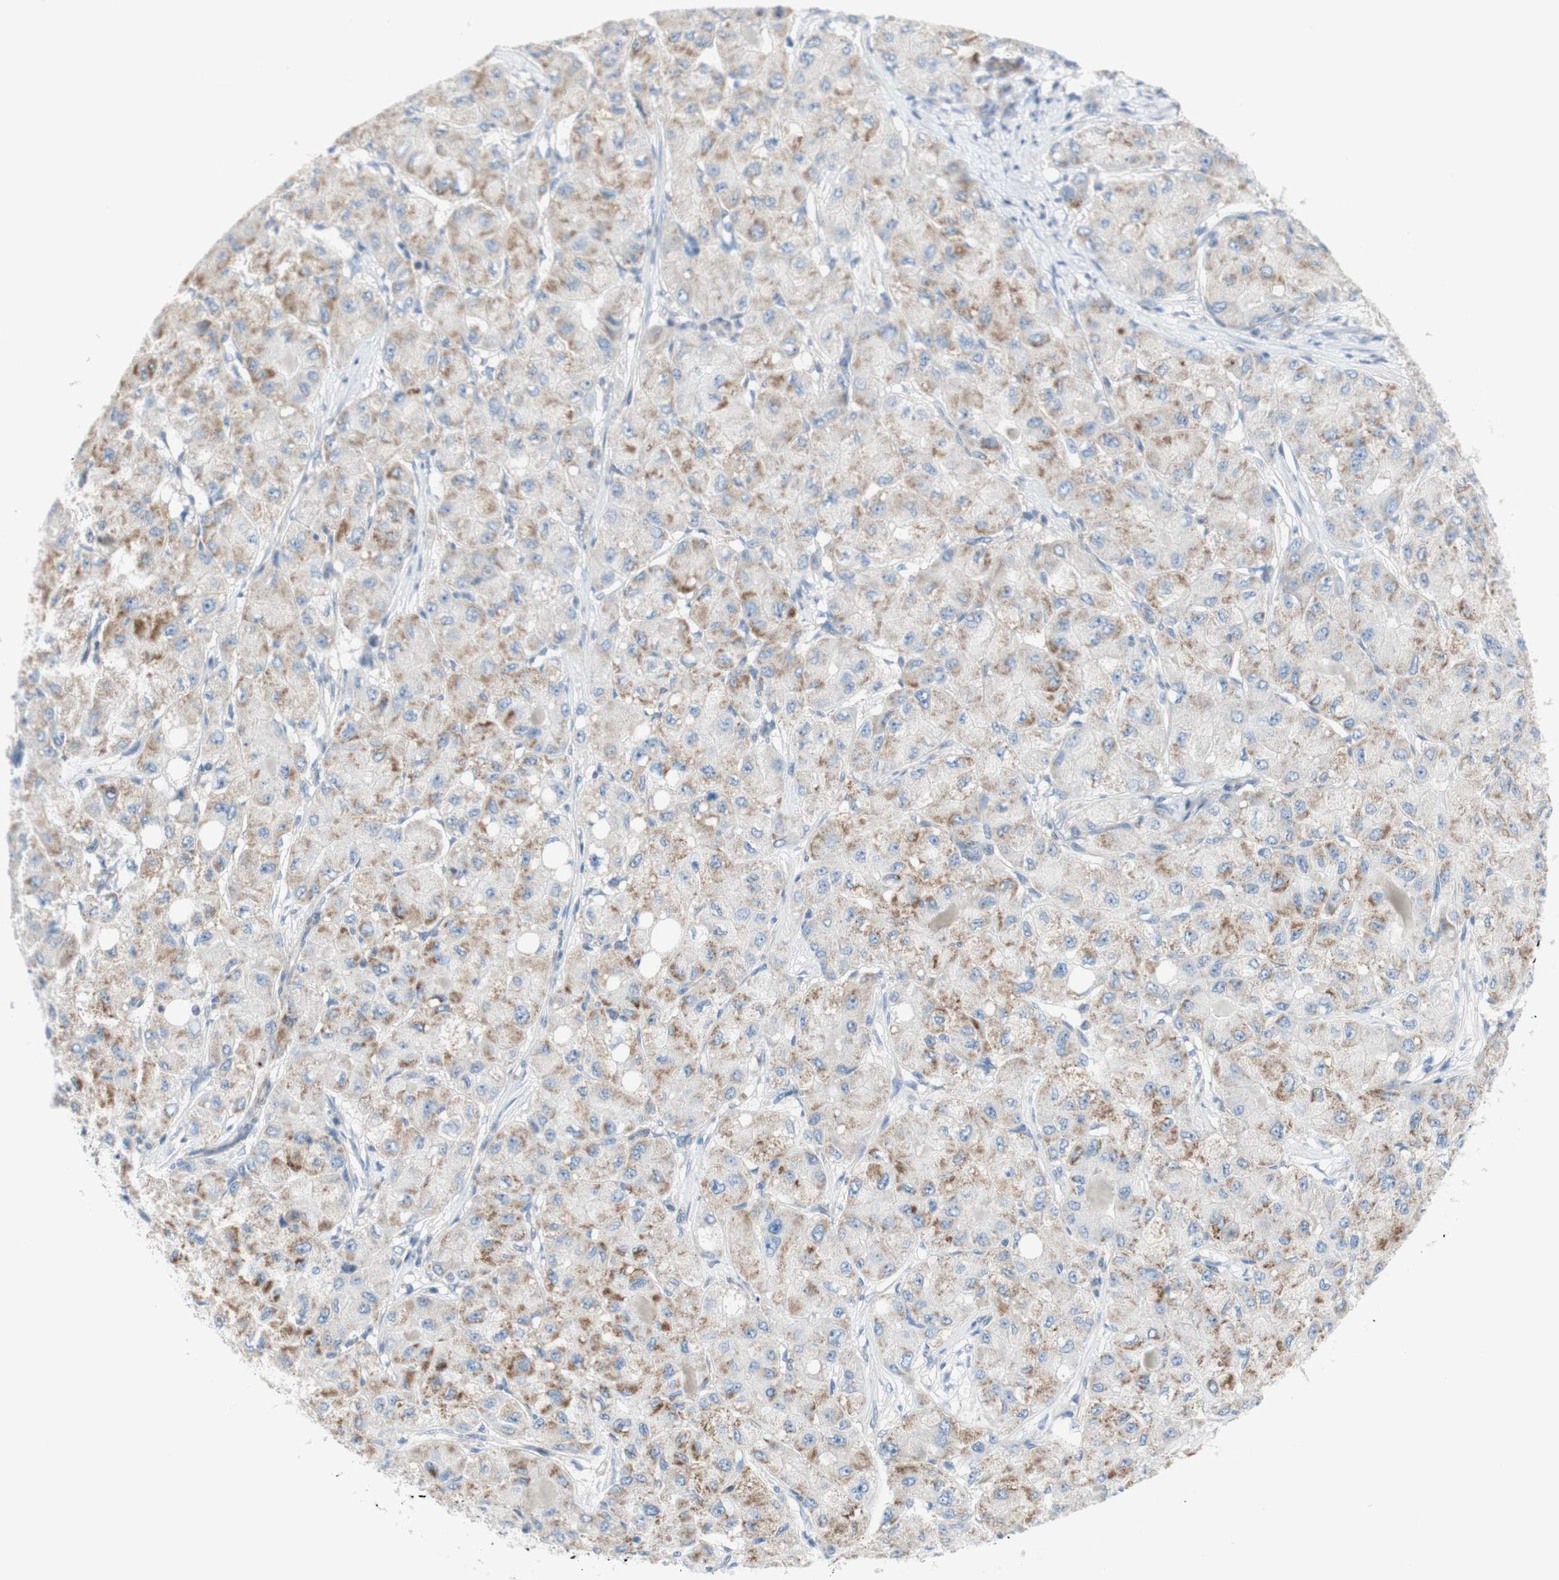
{"staining": {"intensity": "moderate", "quantity": ">75%", "location": "cytoplasmic/membranous"}, "tissue": "liver cancer", "cell_type": "Tumor cells", "image_type": "cancer", "snomed": [{"axis": "morphology", "description": "Carcinoma, Hepatocellular, NOS"}, {"axis": "topography", "description": "Liver"}], "caption": "A brown stain shows moderate cytoplasmic/membranous staining of a protein in human liver cancer tumor cells. The staining was performed using DAB (3,3'-diaminobenzidine) to visualize the protein expression in brown, while the nuclei were stained in blue with hematoxylin (Magnification: 20x).", "gene": "POU2AF1", "patient": {"sex": "male", "age": 80}}